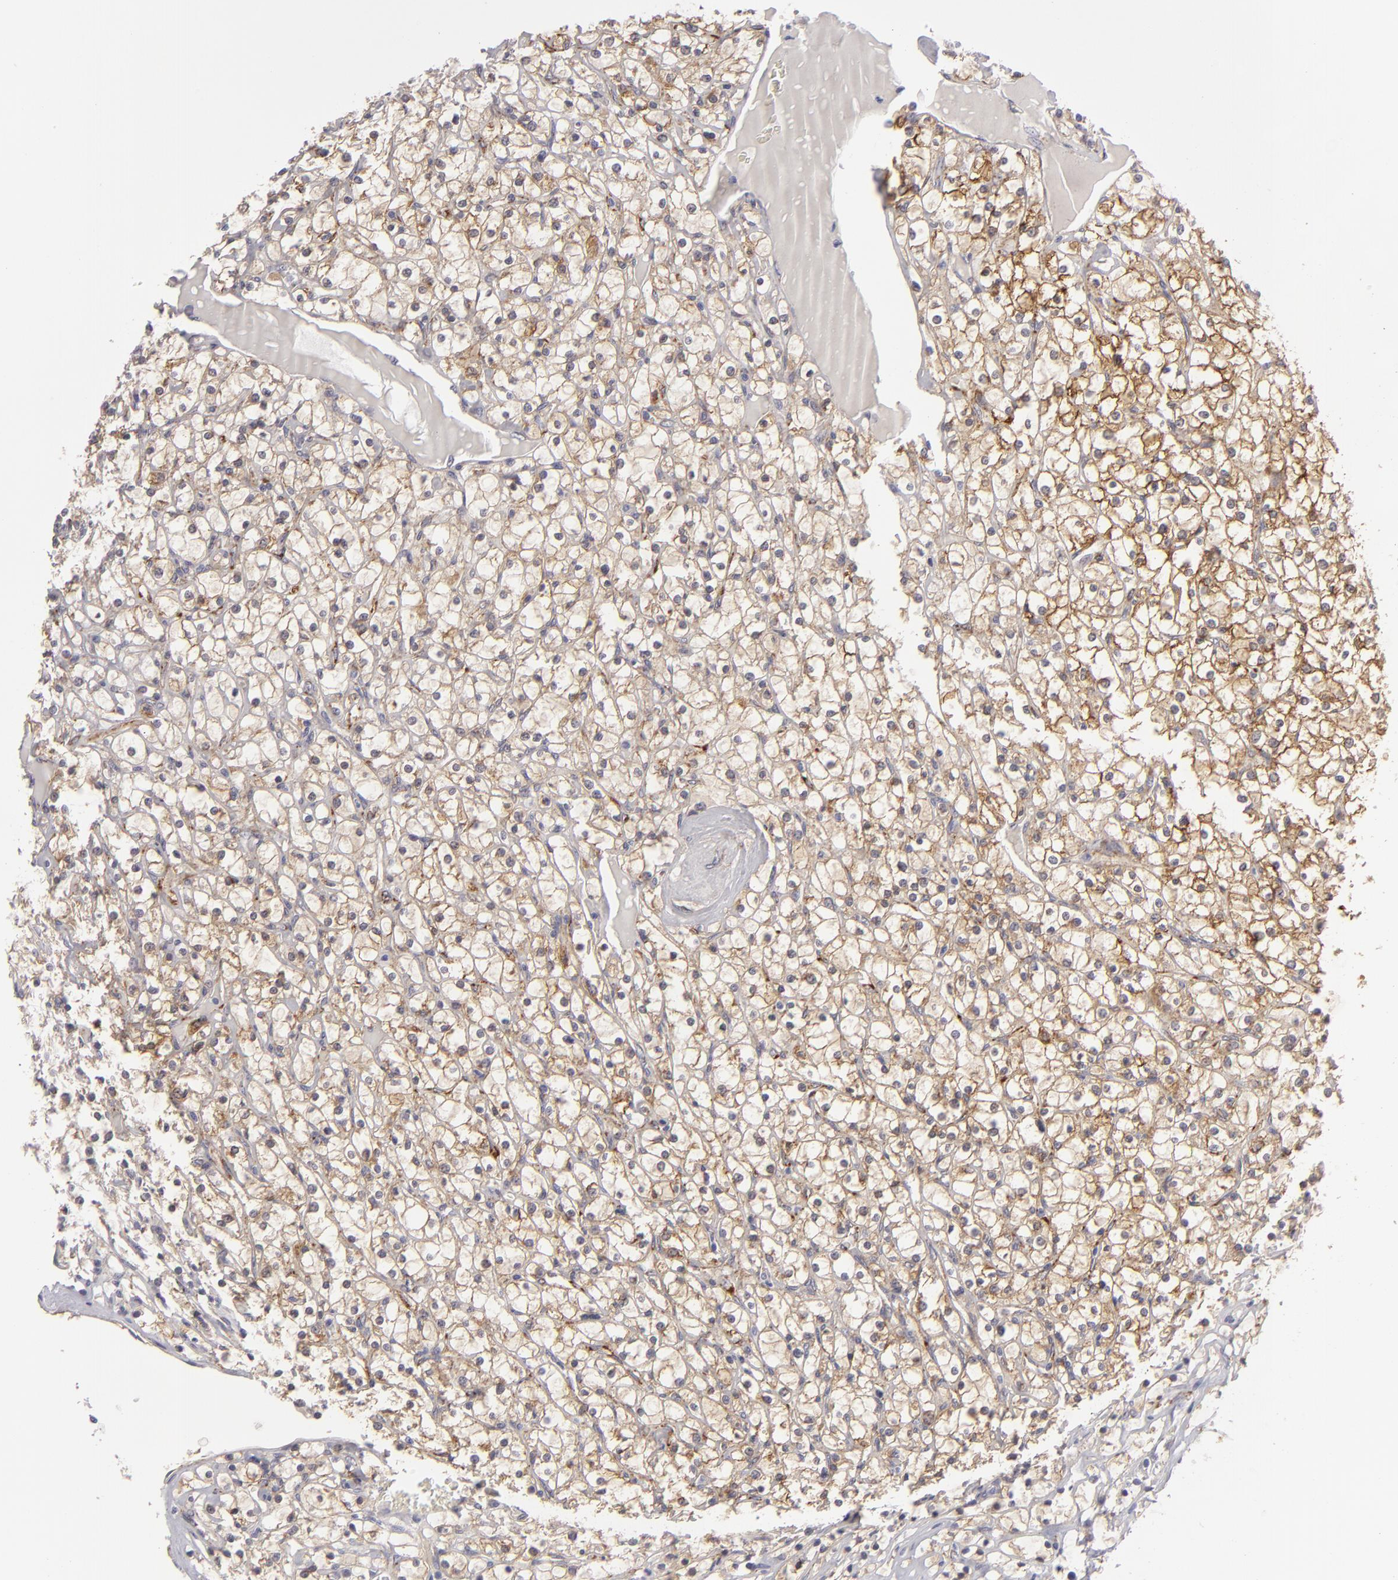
{"staining": {"intensity": "weak", "quantity": "25%-75%", "location": "cytoplasmic/membranous"}, "tissue": "renal cancer", "cell_type": "Tumor cells", "image_type": "cancer", "snomed": [{"axis": "morphology", "description": "Adenocarcinoma, NOS"}, {"axis": "topography", "description": "Kidney"}], "caption": "Protein expression by immunohistochemistry (IHC) shows weak cytoplasmic/membranous staining in approximately 25%-75% of tumor cells in renal cancer.", "gene": "ALCAM", "patient": {"sex": "female", "age": 73}}